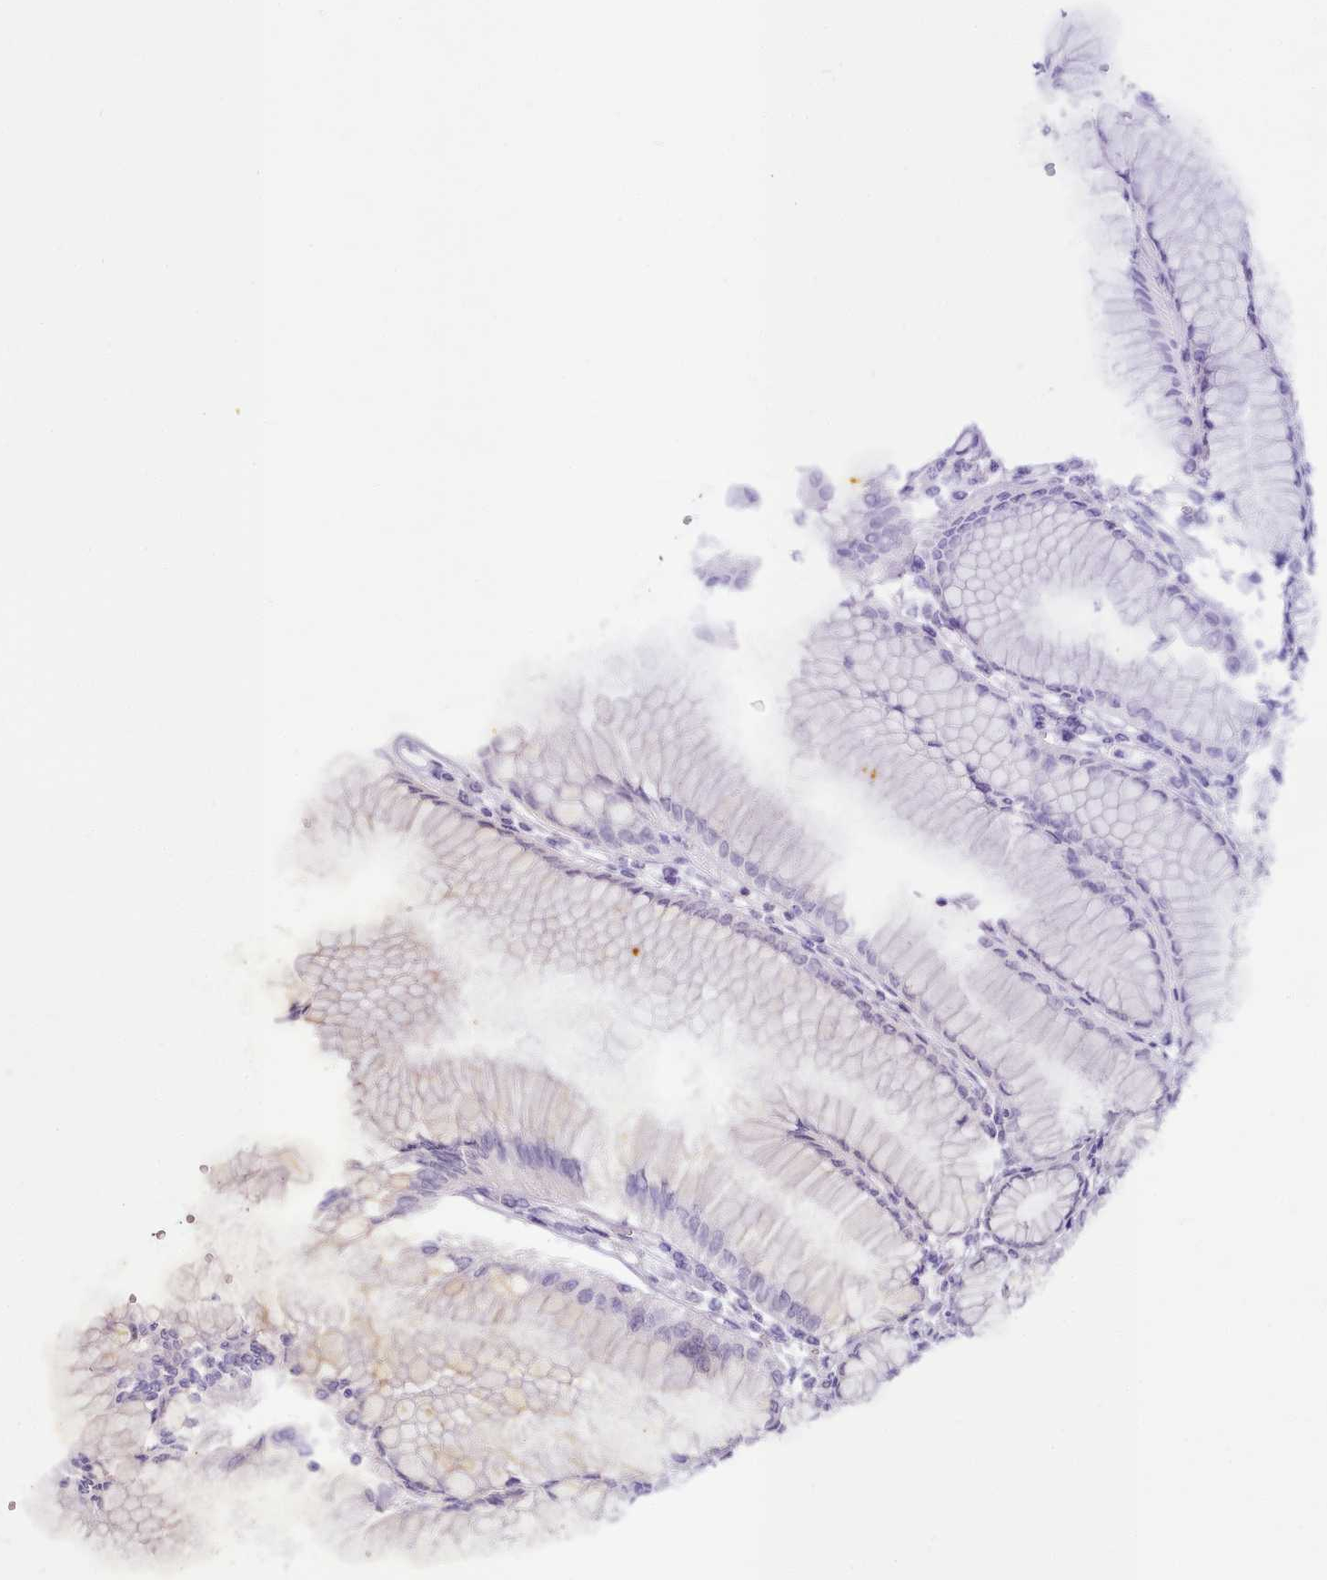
{"staining": {"intensity": "negative", "quantity": "none", "location": "none"}, "tissue": "stomach", "cell_type": "Glandular cells", "image_type": "normal", "snomed": [{"axis": "morphology", "description": "Normal tissue, NOS"}, {"axis": "topography", "description": "Stomach"}], "caption": "High power microscopy image of an immunohistochemistry histopathology image of normal stomach, revealing no significant staining in glandular cells.", "gene": "SYT15B", "patient": {"sex": "female", "age": 57}}